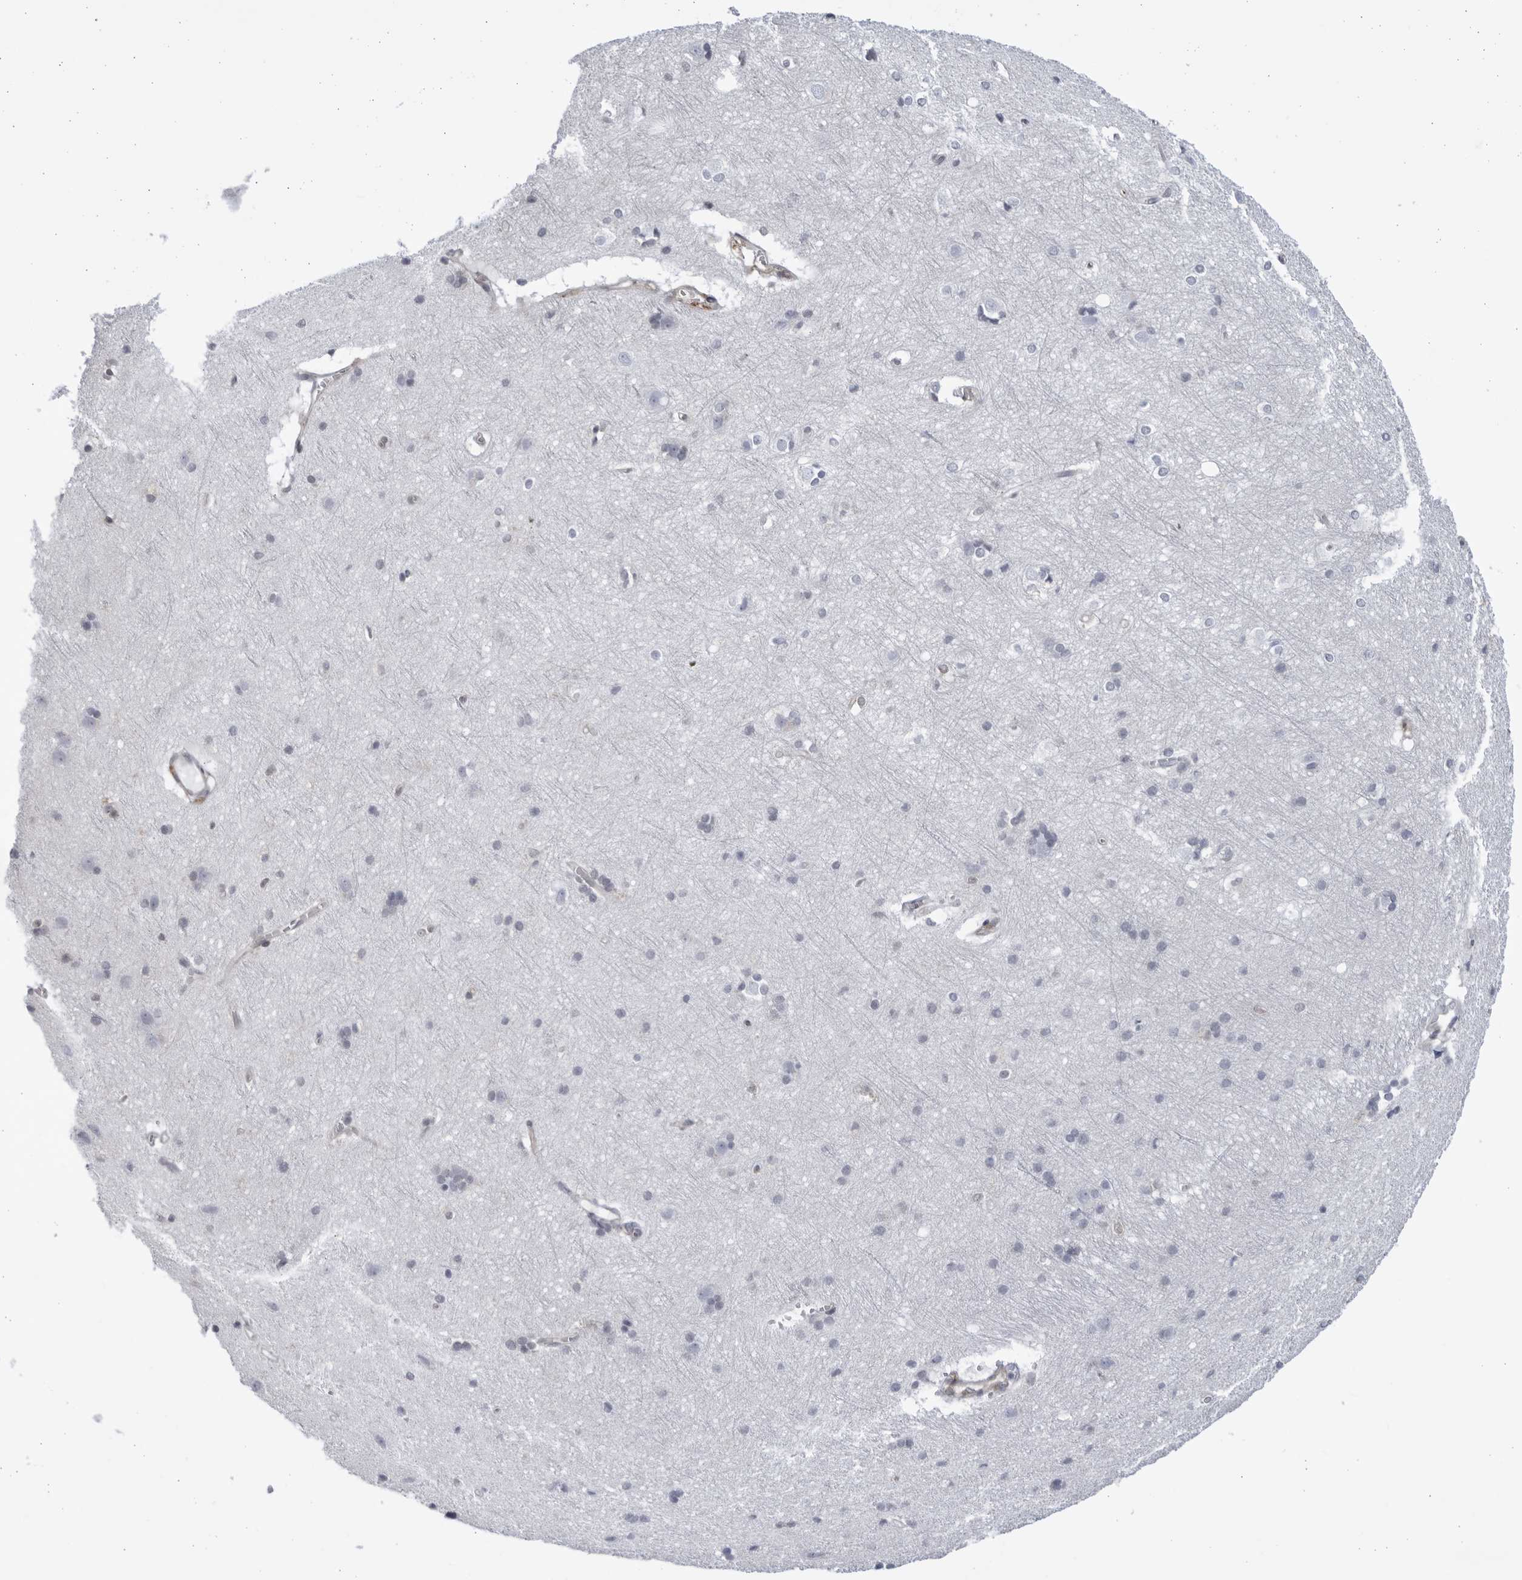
{"staining": {"intensity": "negative", "quantity": "none", "location": "none"}, "tissue": "cerebral cortex", "cell_type": "Endothelial cells", "image_type": "normal", "snomed": [{"axis": "morphology", "description": "Normal tissue, NOS"}, {"axis": "topography", "description": "Cerebral cortex"}], "caption": "Immunohistochemistry image of benign human cerebral cortex stained for a protein (brown), which exhibits no positivity in endothelial cells.", "gene": "BMP2K", "patient": {"sex": "male", "age": 54}}